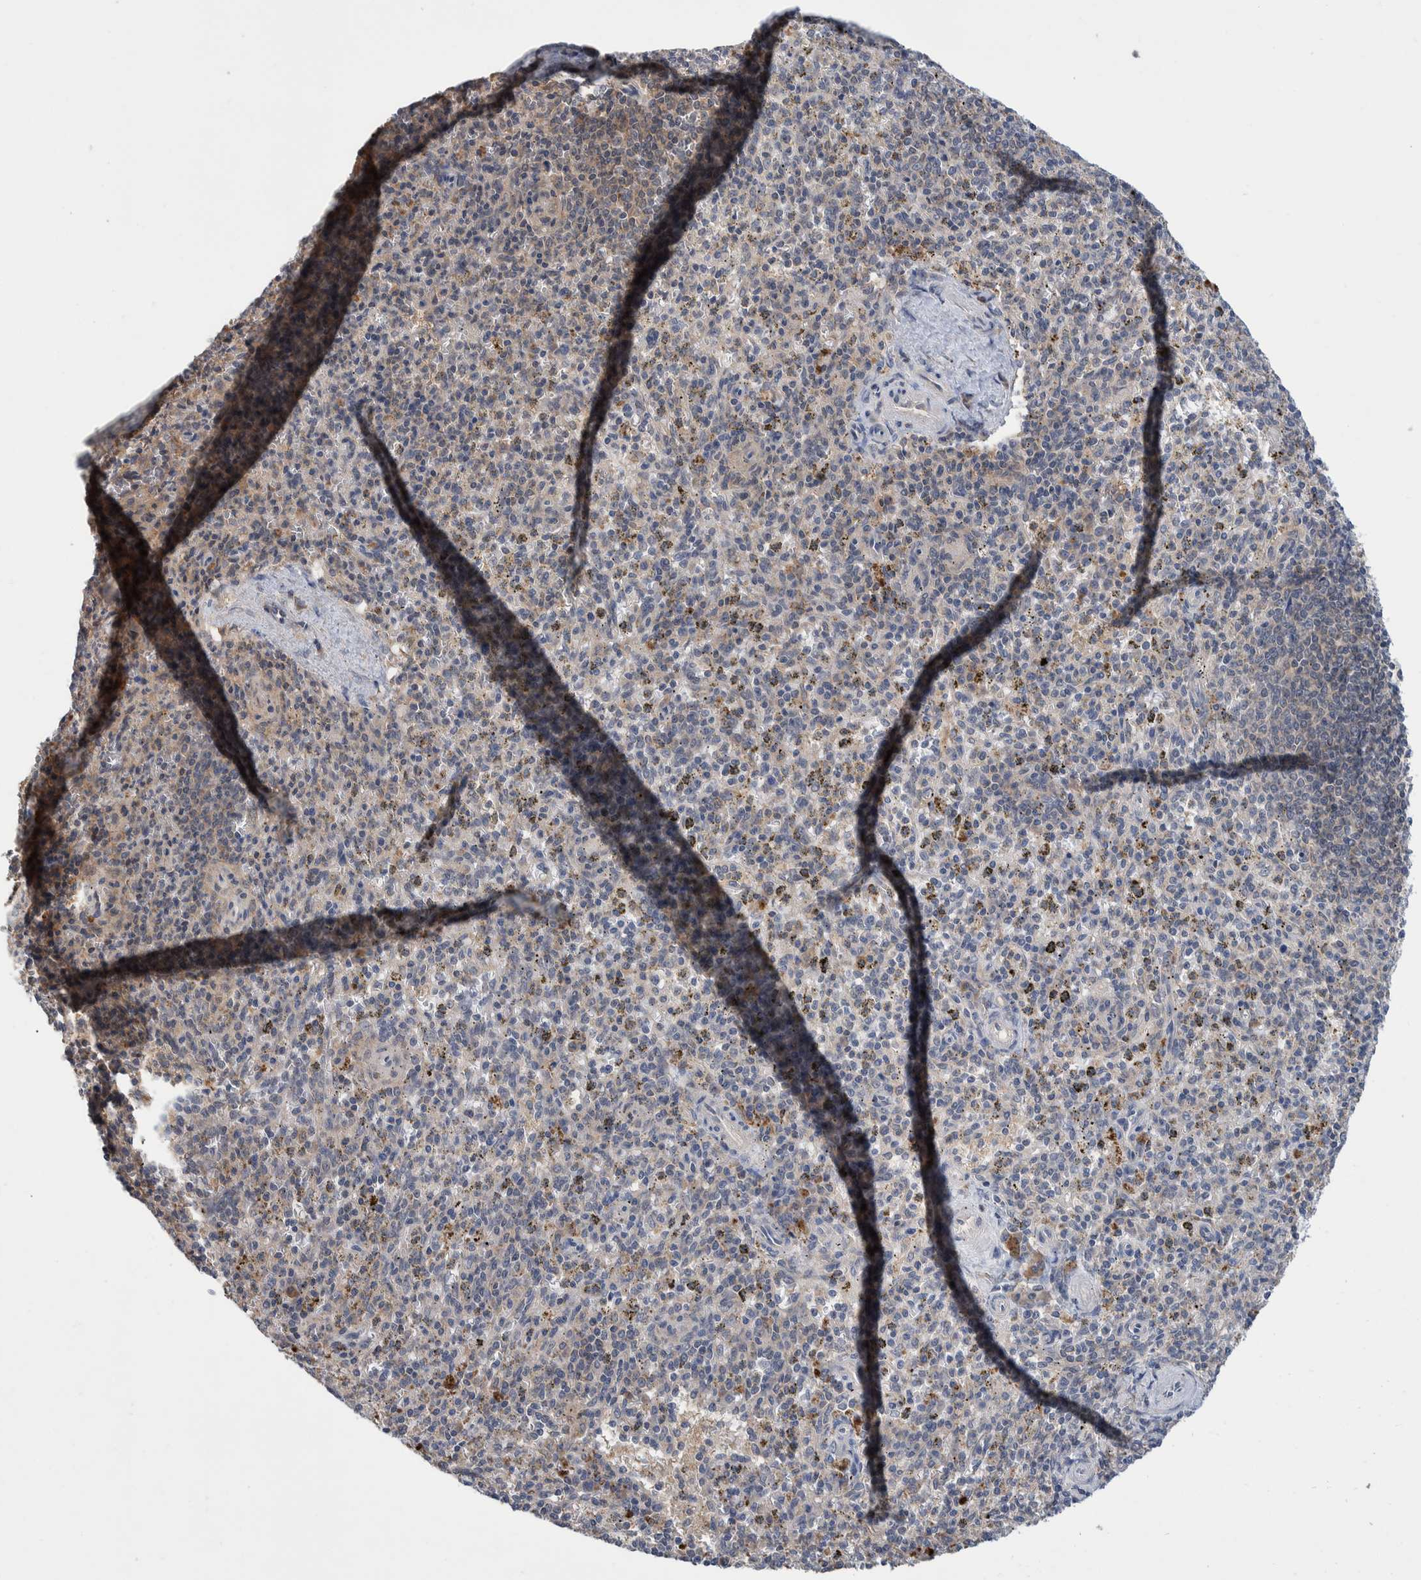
{"staining": {"intensity": "negative", "quantity": "none", "location": "none"}, "tissue": "spleen", "cell_type": "Cells in red pulp", "image_type": "normal", "snomed": [{"axis": "morphology", "description": "Normal tissue, NOS"}, {"axis": "topography", "description": "Spleen"}], "caption": "Immunohistochemistry (IHC) of benign human spleen reveals no staining in cells in red pulp. (Immunohistochemistry, brightfield microscopy, high magnification).", "gene": "PLPBP", "patient": {"sex": "male", "age": 72}}